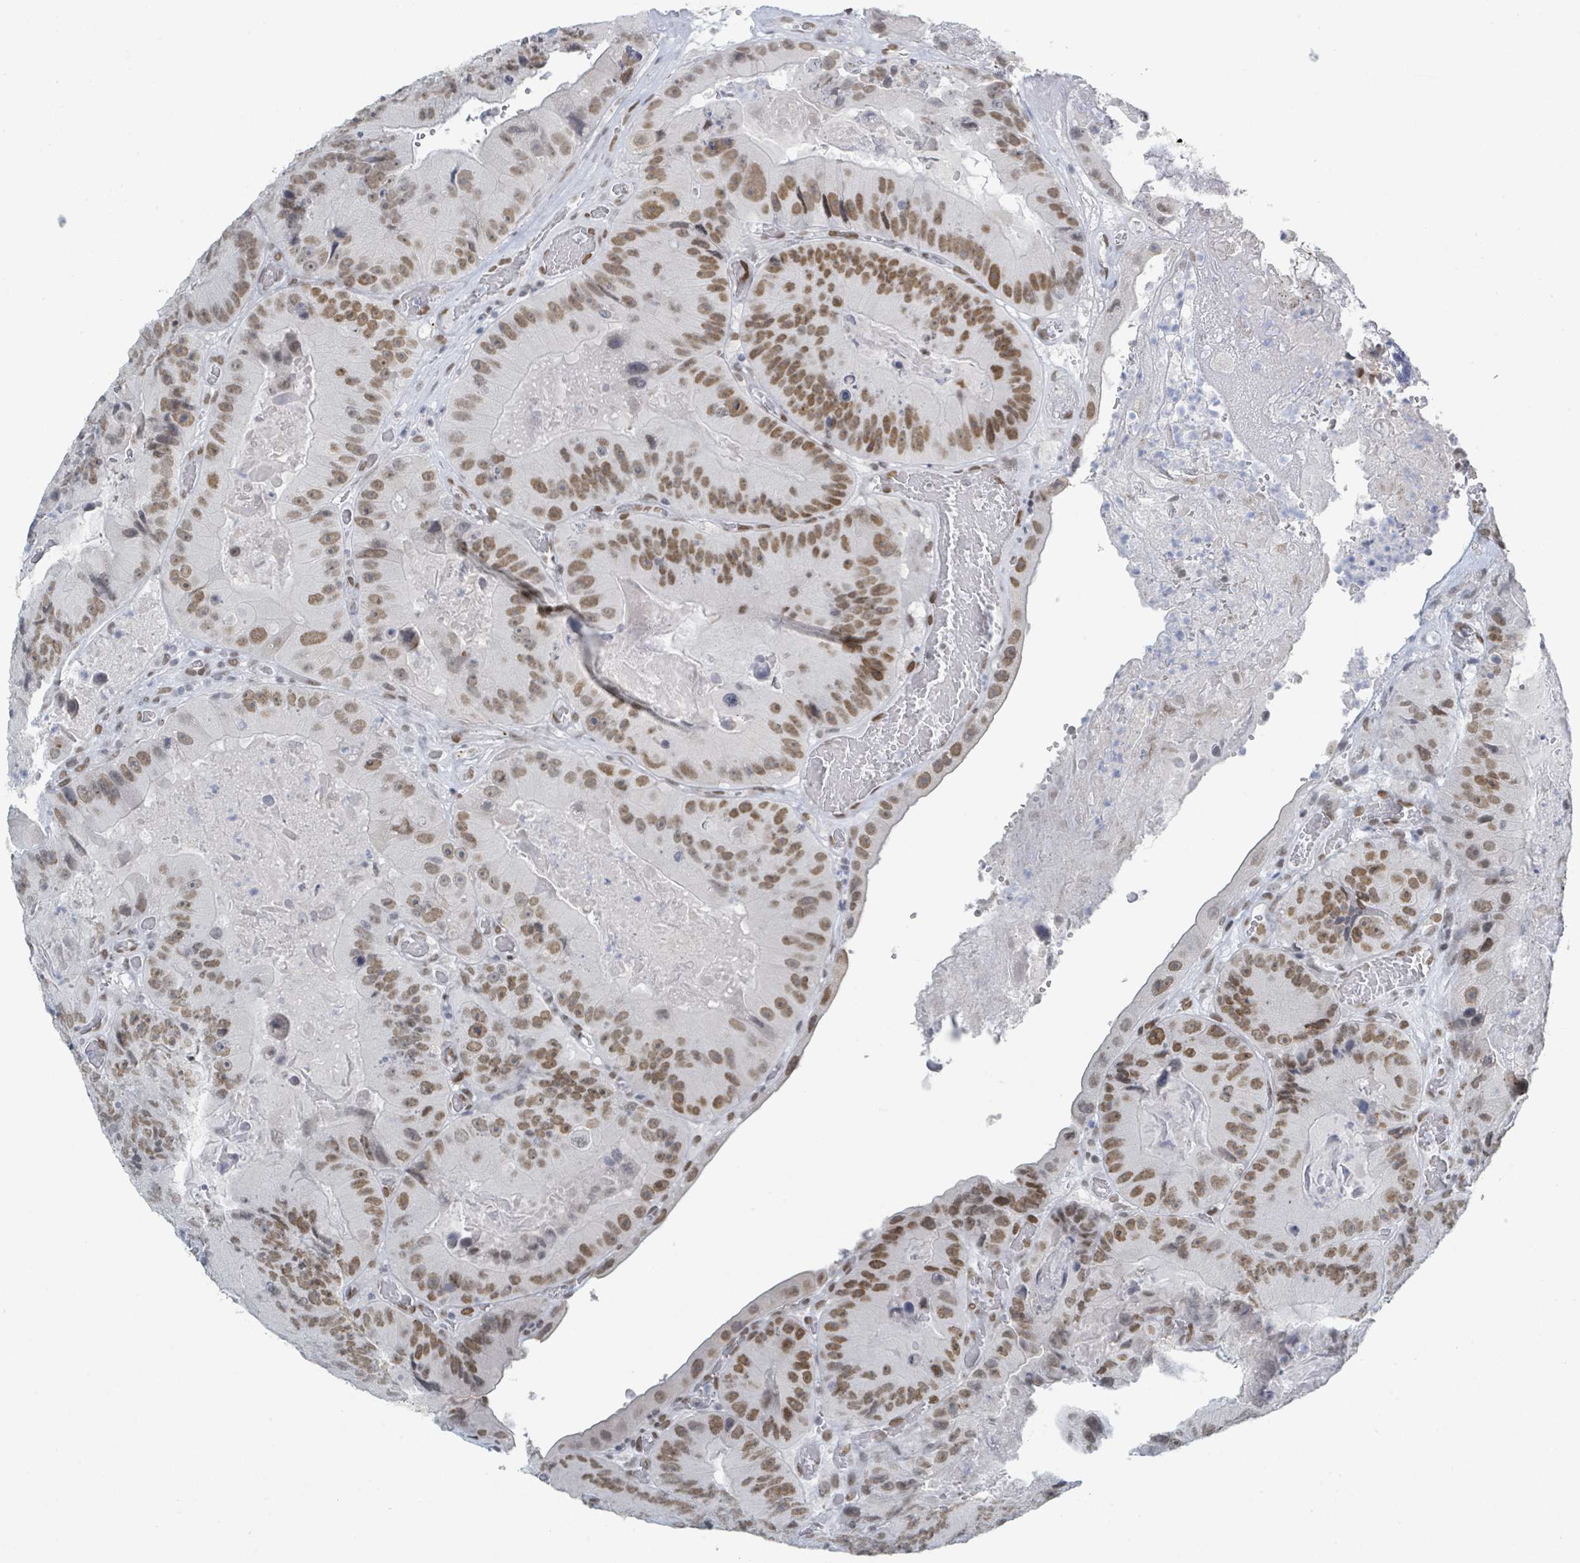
{"staining": {"intensity": "moderate", "quantity": ">75%", "location": "nuclear"}, "tissue": "colorectal cancer", "cell_type": "Tumor cells", "image_type": "cancer", "snomed": [{"axis": "morphology", "description": "Adenocarcinoma, NOS"}, {"axis": "topography", "description": "Colon"}], "caption": "Immunohistochemistry (IHC) staining of colorectal adenocarcinoma, which demonstrates medium levels of moderate nuclear expression in approximately >75% of tumor cells indicating moderate nuclear protein staining. The staining was performed using DAB (3,3'-diaminobenzidine) (brown) for protein detection and nuclei were counterstained in hematoxylin (blue).", "gene": "EHMT2", "patient": {"sex": "female", "age": 86}}